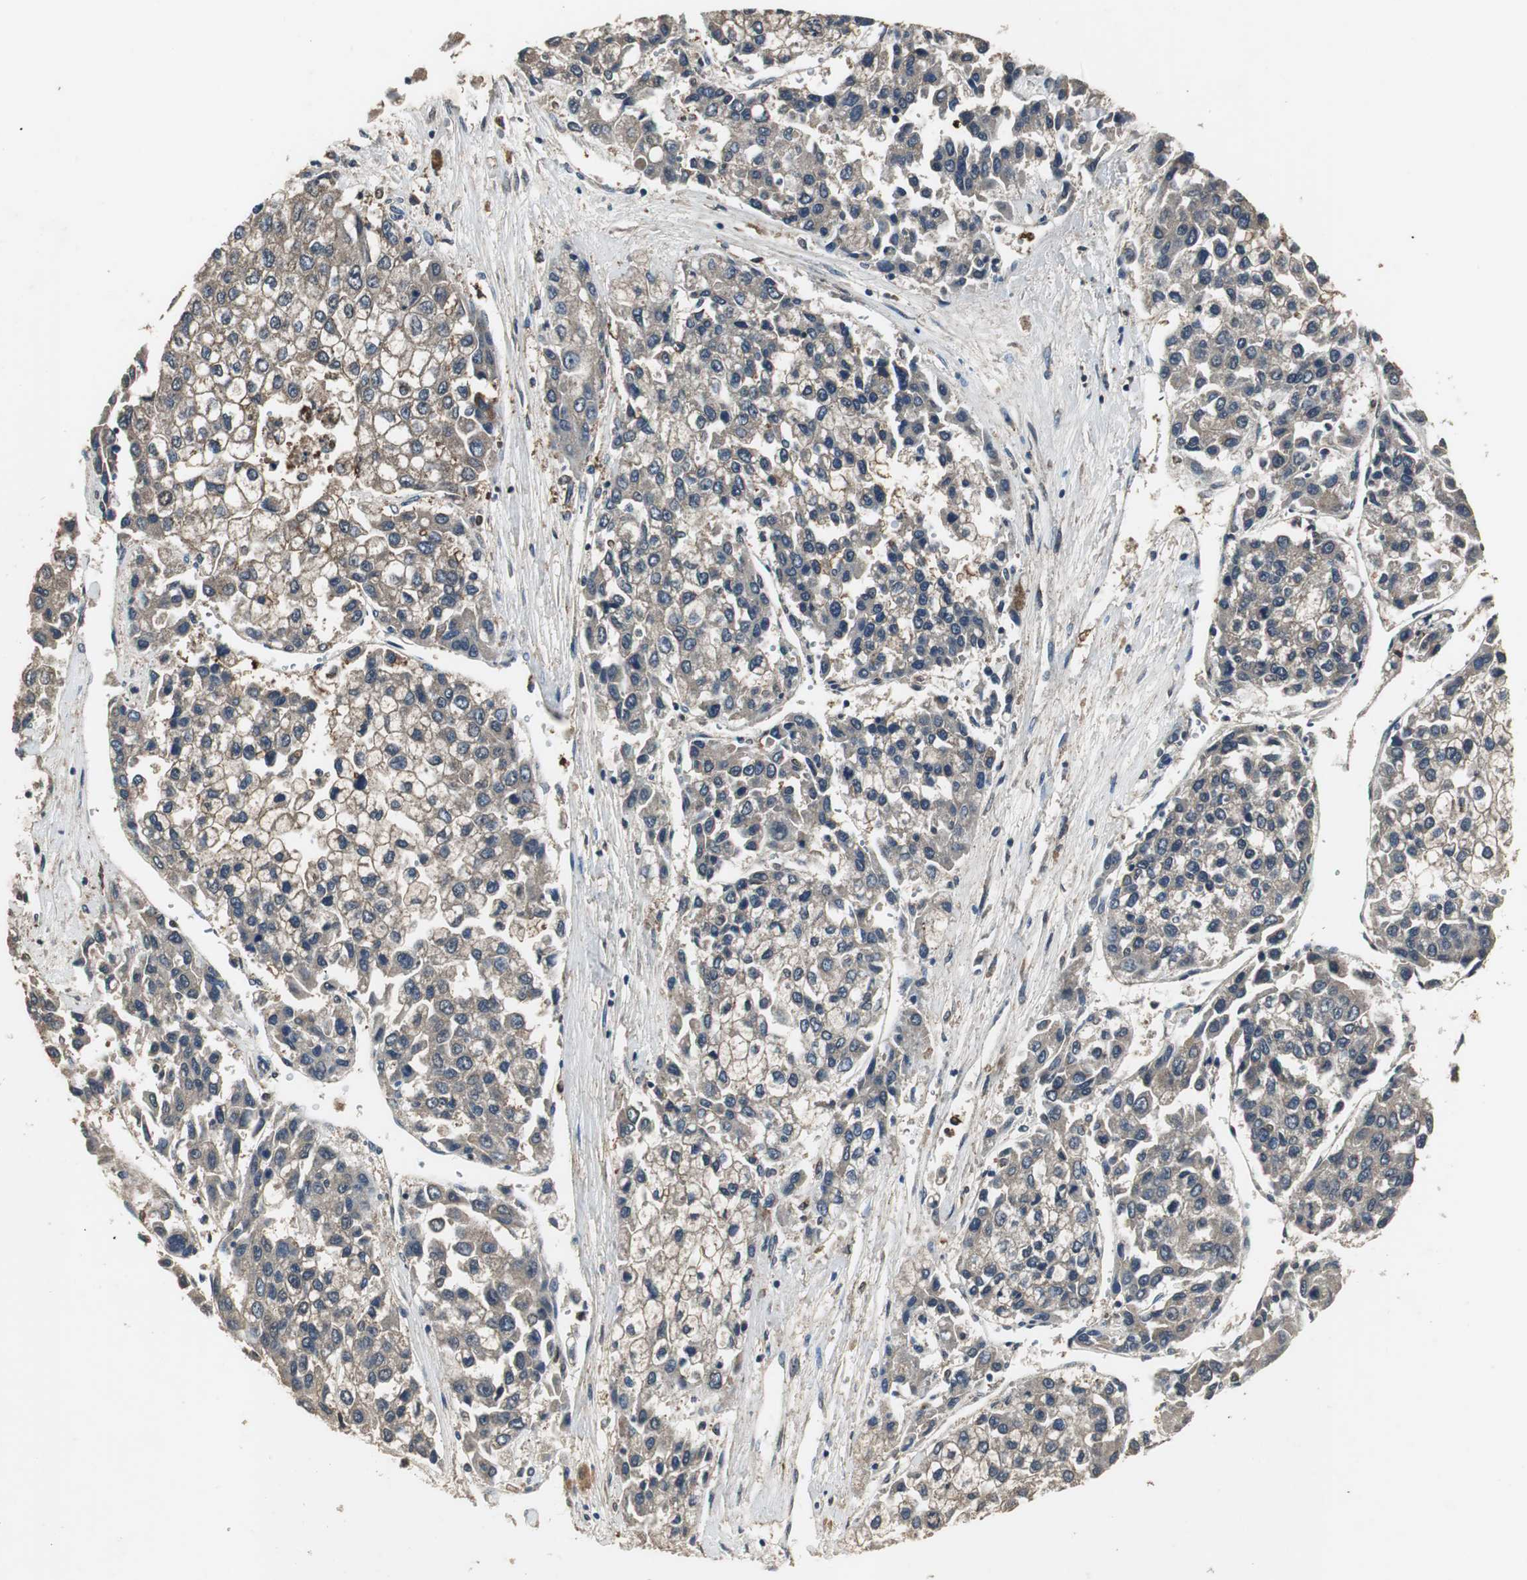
{"staining": {"intensity": "weak", "quantity": "25%-75%", "location": "cytoplasmic/membranous"}, "tissue": "liver cancer", "cell_type": "Tumor cells", "image_type": "cancer", "snomed": [{"axis": "morphology", "description": "Carcinoma, Hepatocellular, NOS"}, {"axis": "topography", "description": "Liver"}], "caption": "Immunohistochemistry staining of hepatocellular carcinoma (liver), which exhibits low levels of weak cytoplasmic/membranous positivity in approximately 25%-75% of tumor cells indicating weak cytoplasmic/membranous protein positivity. The staining was performed using DAB (3,3'-diaminobenzidine) (brown) for protein detection and nuclei were counterstained in hematoxylin (blue).", "gene": "JTB", "patient": {"sex": "female", "age": 66}}